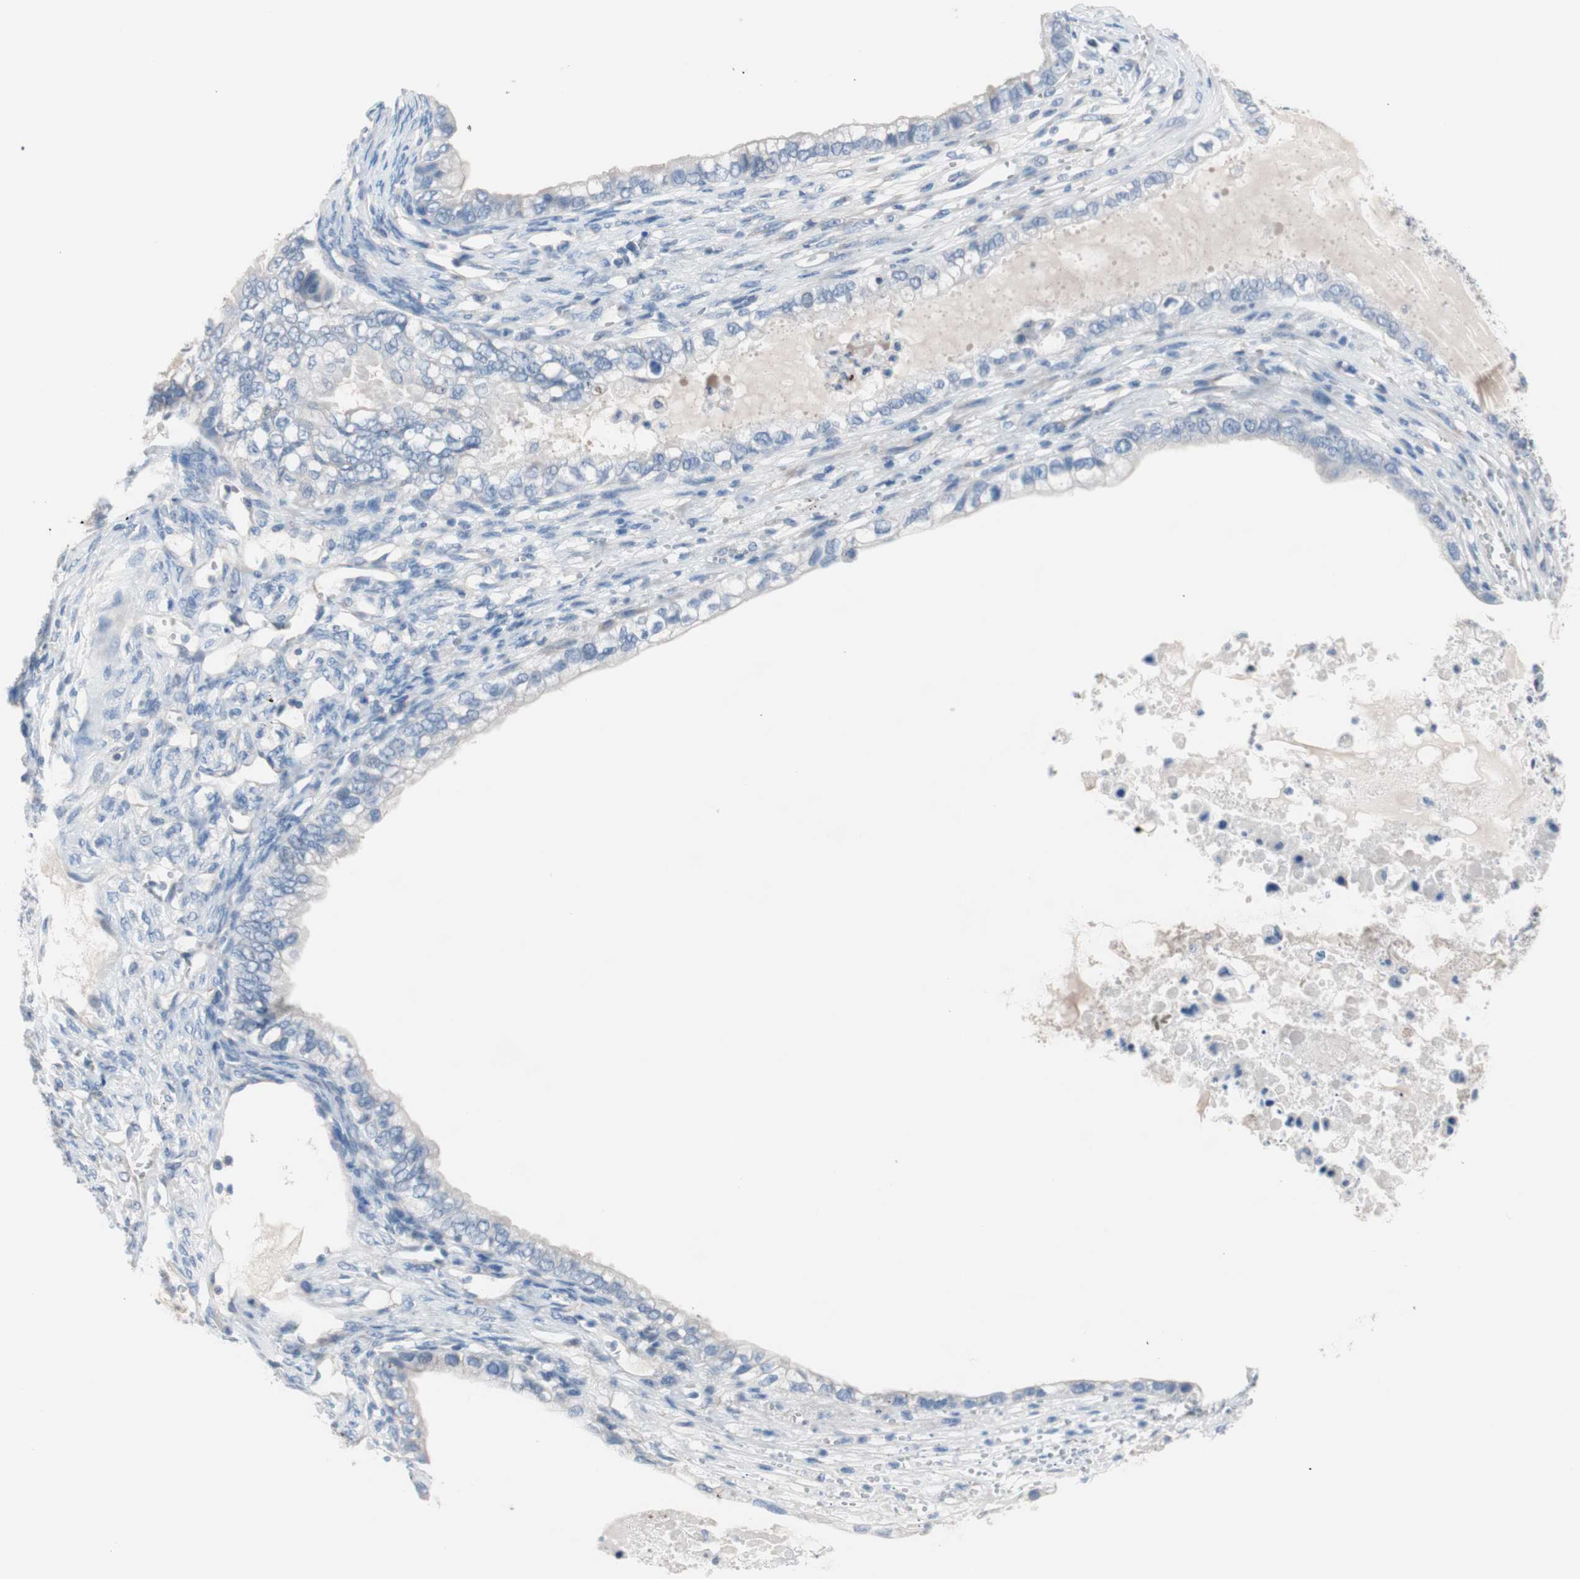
{"staining": {"intensity": "negative", "quantity": "none", "location": "none"}, "tissue": "ovarian cancer", "cell_type": "Tumor cells", "image_type": "cancer", "snomed": [{"axis": "morphology", "description": "Cystadenocarcinoma, mucinous, NOS"}, {"axis": "topography", "description": "Ovary"}], "caption": "Ovarian cancer was stained to show a protein in brown. There is no significant expression in tumor cells.", "gene": "ULBP1", "patient": {"sex": "female", "age": 80}}